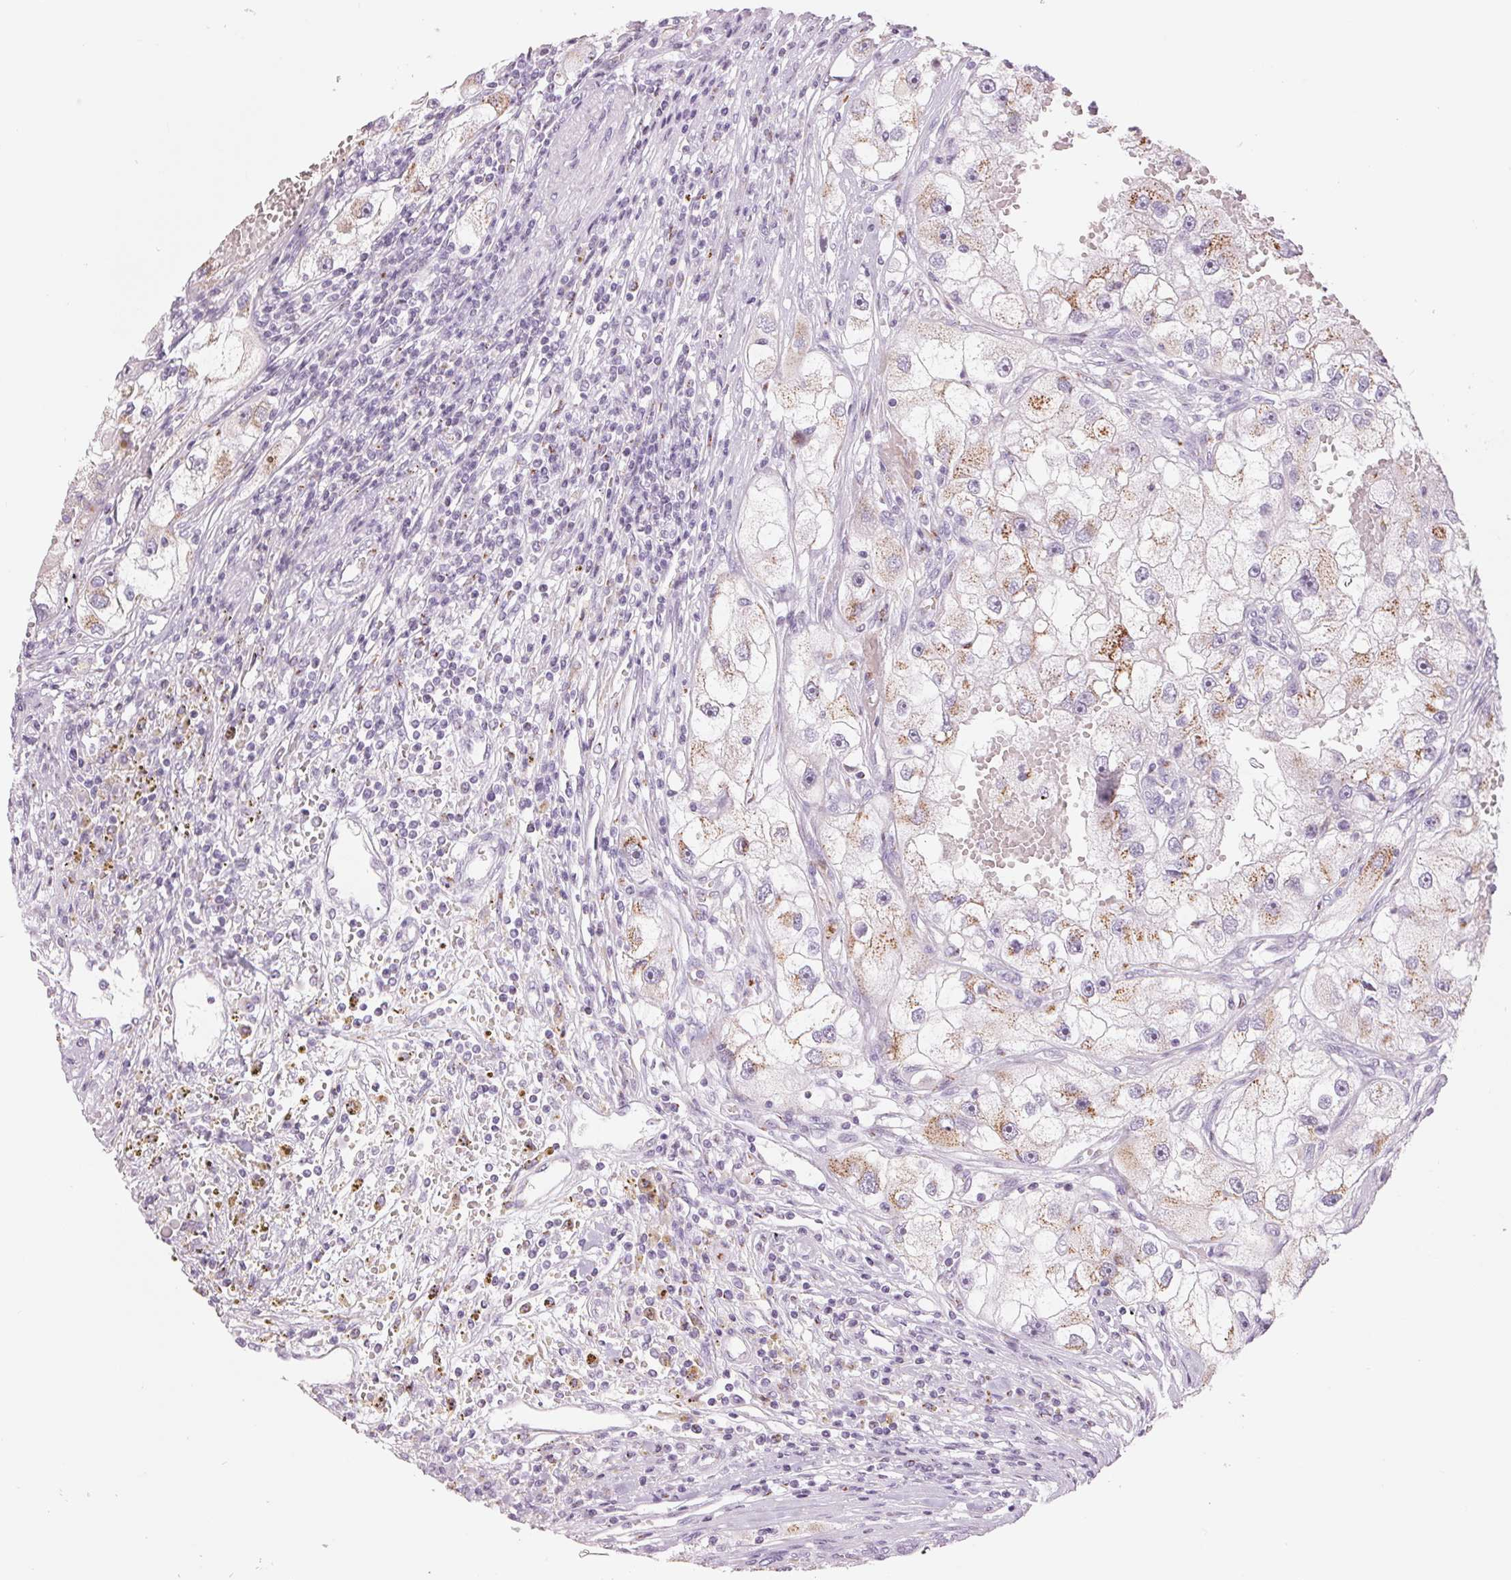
{"staining": {"intensity": "moderate", "quantity": "25%-75%", "location": "cytoplasmic/membranous"}, "tissue": "renal cancer", "cell_type": "Tumor cells", "image_type": "cancer", "snomed": [{"axis": "morphology", "description": "Adenocarcinoma, NOS"}, {"axis": "topography", "description": "Kidney"}], "caption": "Tumor cells exhibit medium levels of moderate cytoplasmic/membranous expression in approximately 25%-75% of cells in renal cancer.", "gene": "GALNT7", "patient": {"sex": "male", "age": 63}}